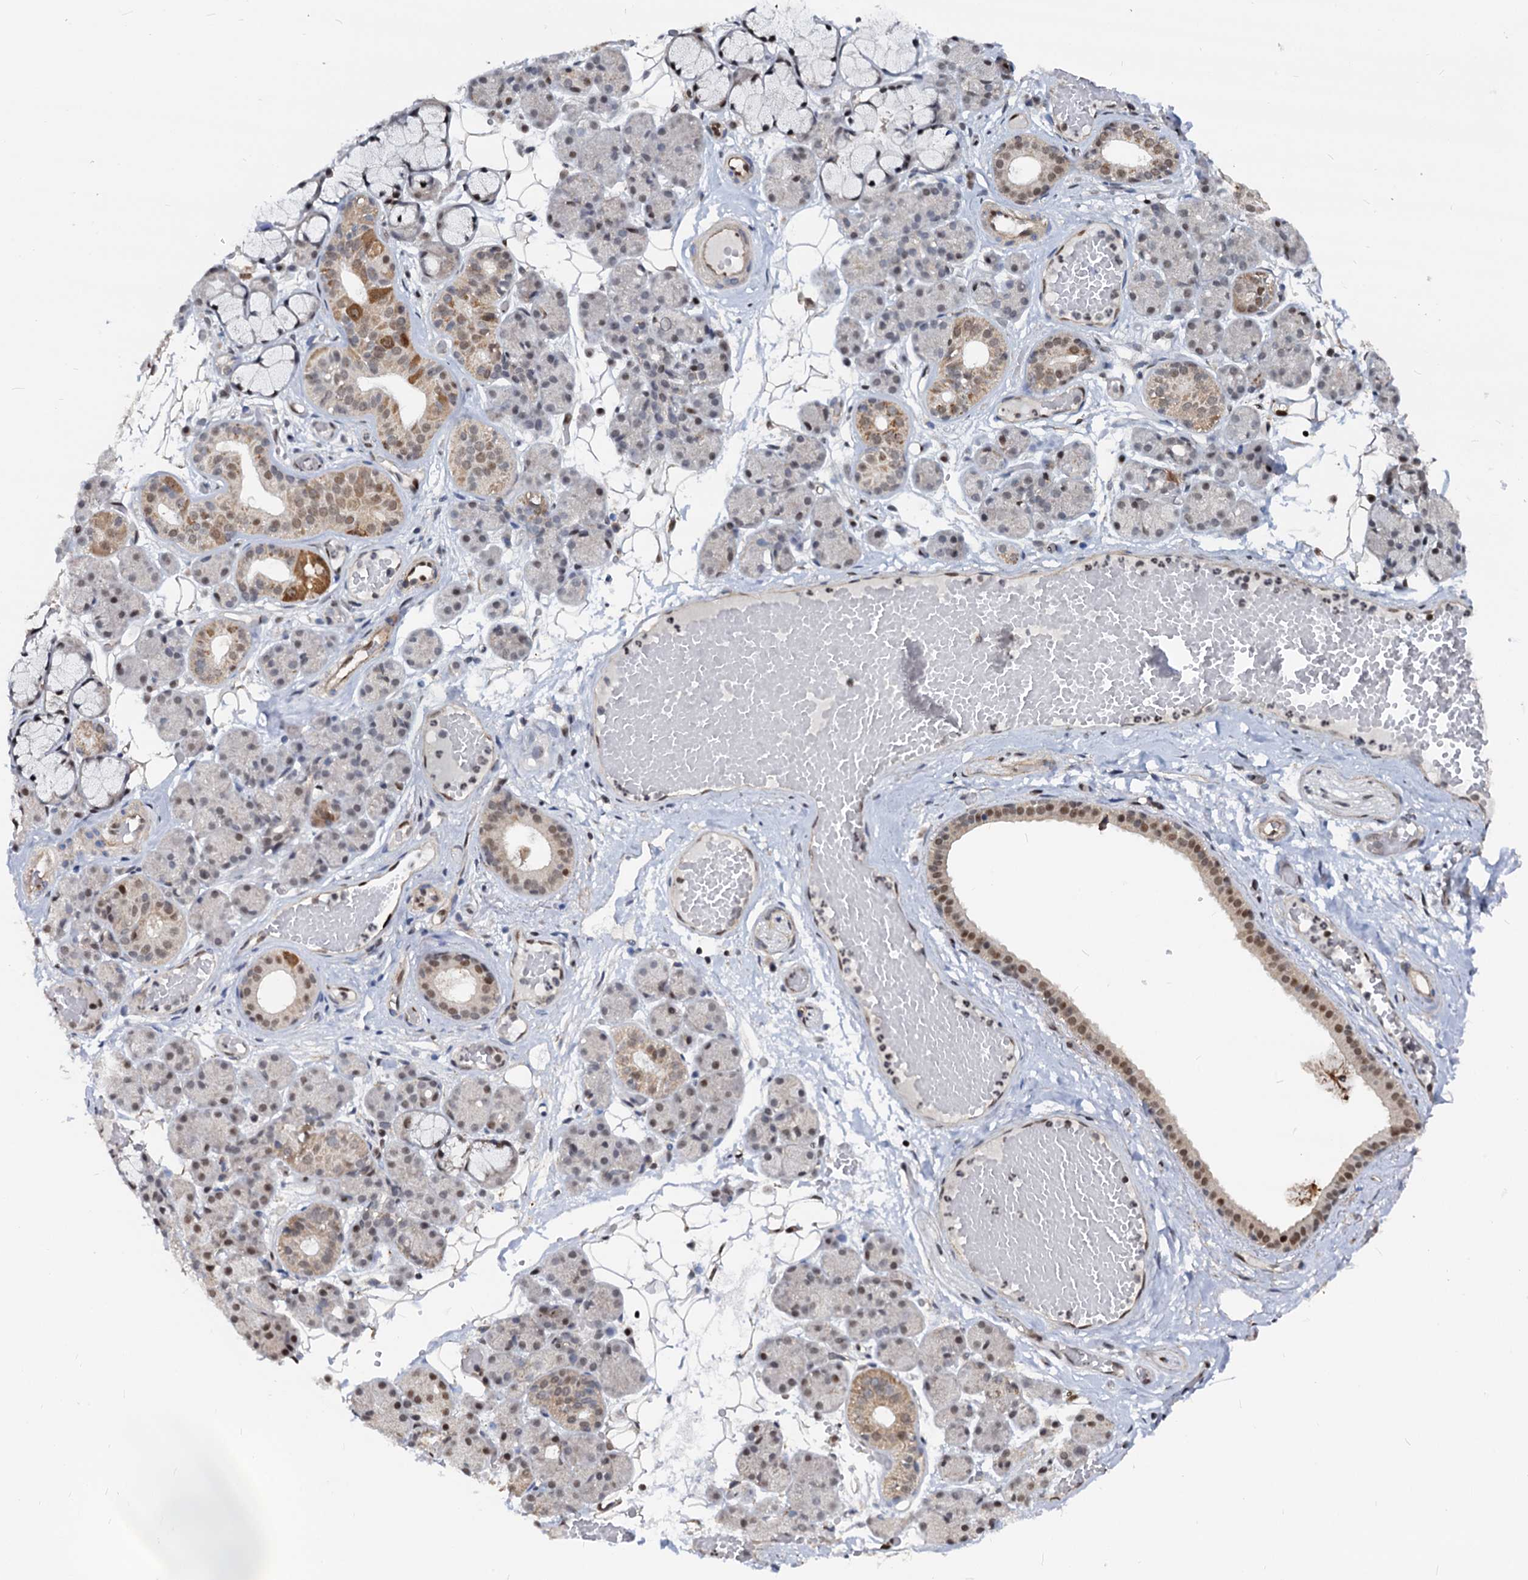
{"staining": {"intensity": "moderate", "quantity": ">75%", "location": "nuclear"}, "tissue": "salivary gland", "cell_type": "Glandular cells", "image_type": "normal", "snomed": [{"axis": "morphology", "description": "Normal tissue, NOS"}, {"axis": "topography", "description": "Salivary gland"}], "caption": "Immunohistochemistry micrograph of benign human salivary gland stained for a protein (brown), which exhibits medium levels of moderate nuclear expression in about >75% of glandular cells.", "gene": "UBLCP1", "patient": {"sex": "male", "age": 63}}